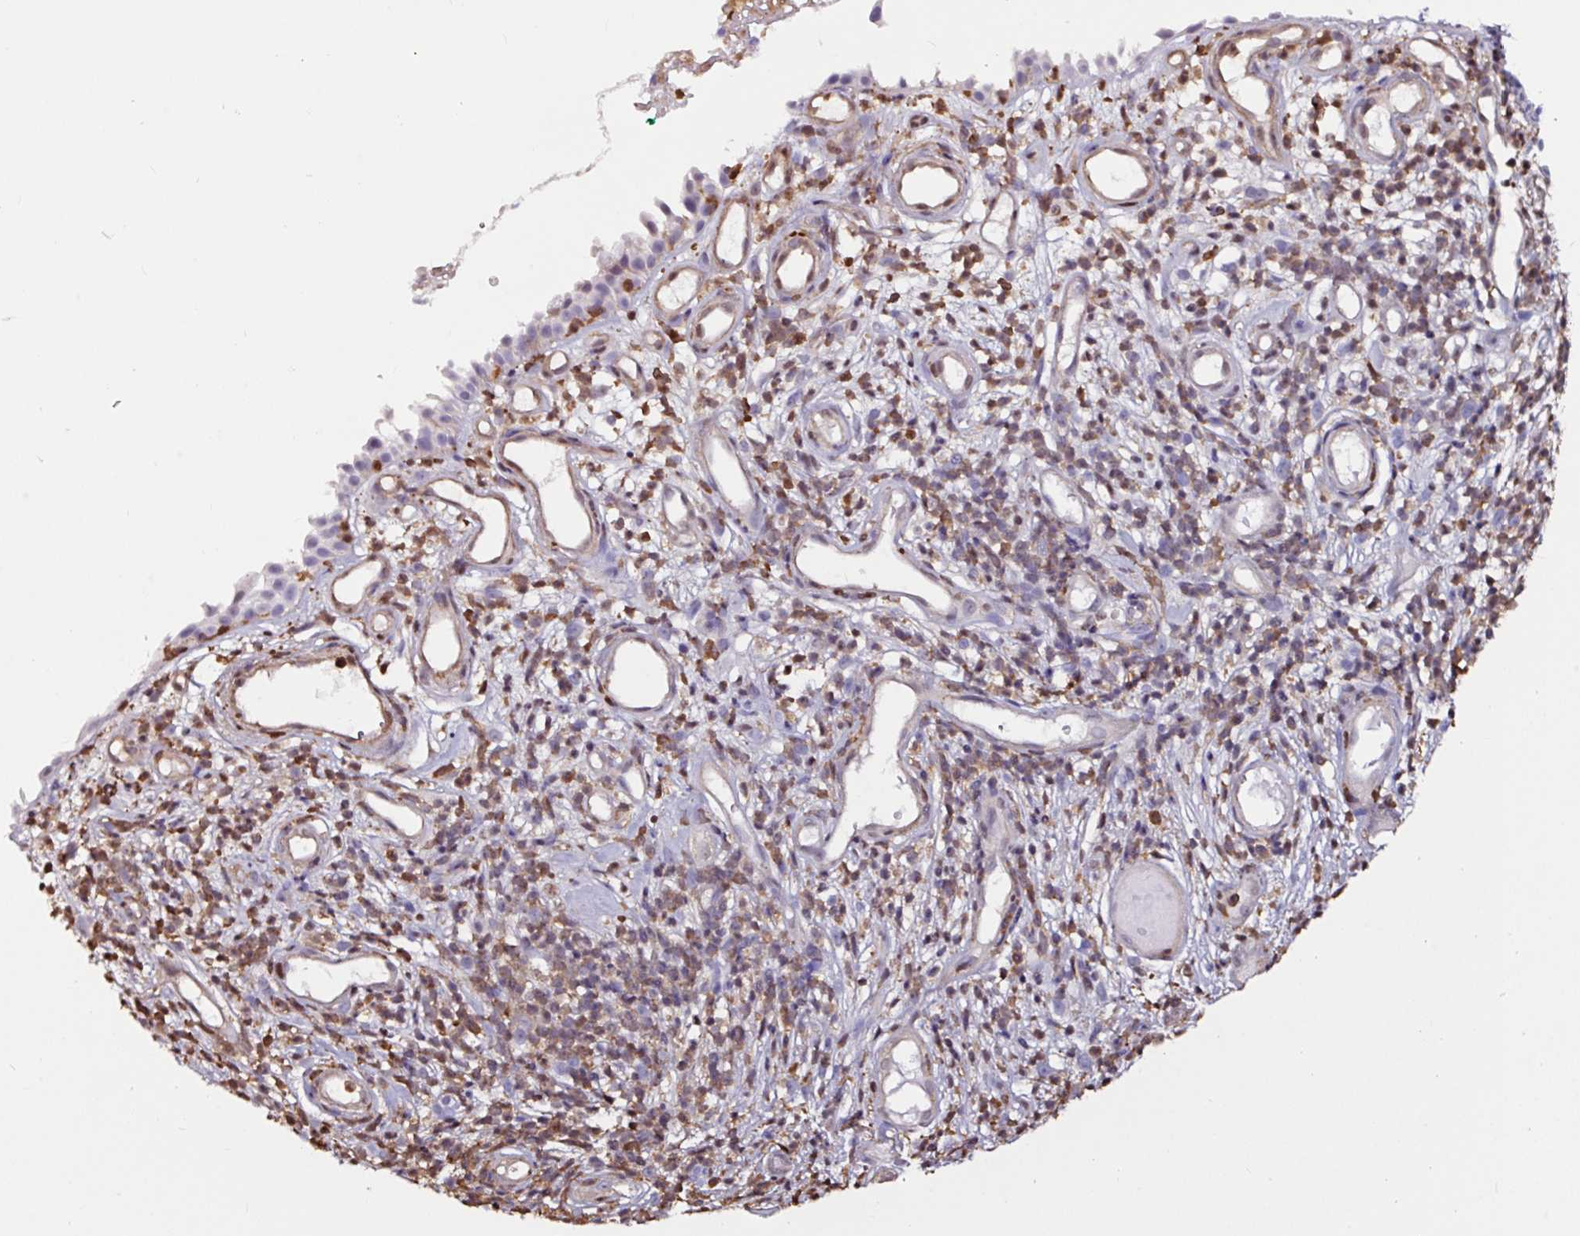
{"staining": {"intensity": "negative", "quantity": "none", "location": "none"}, "tissue": "nasopharynx", "cell_type": "Respiratory epithelial cells", "image_type": "normal", "snomed": [{"axis": "morphology", "description": "Normal tissue, NOS"}, {"axis": "morphology", "description": "Inflammation, NOS"}, {"axis": "topography", "description": "Nasopharynx"}], "caption": "The histopathology image demonstrates no significant positivity in respiratory epithelial cells of nasopharynx. Brightfield microscopy of IHC stained with DAB (brown) and hematoxylin (blue), captured at high magnification.", "gene": "ARHGDIB", "patient": {"sex": "male", "age": 54}}